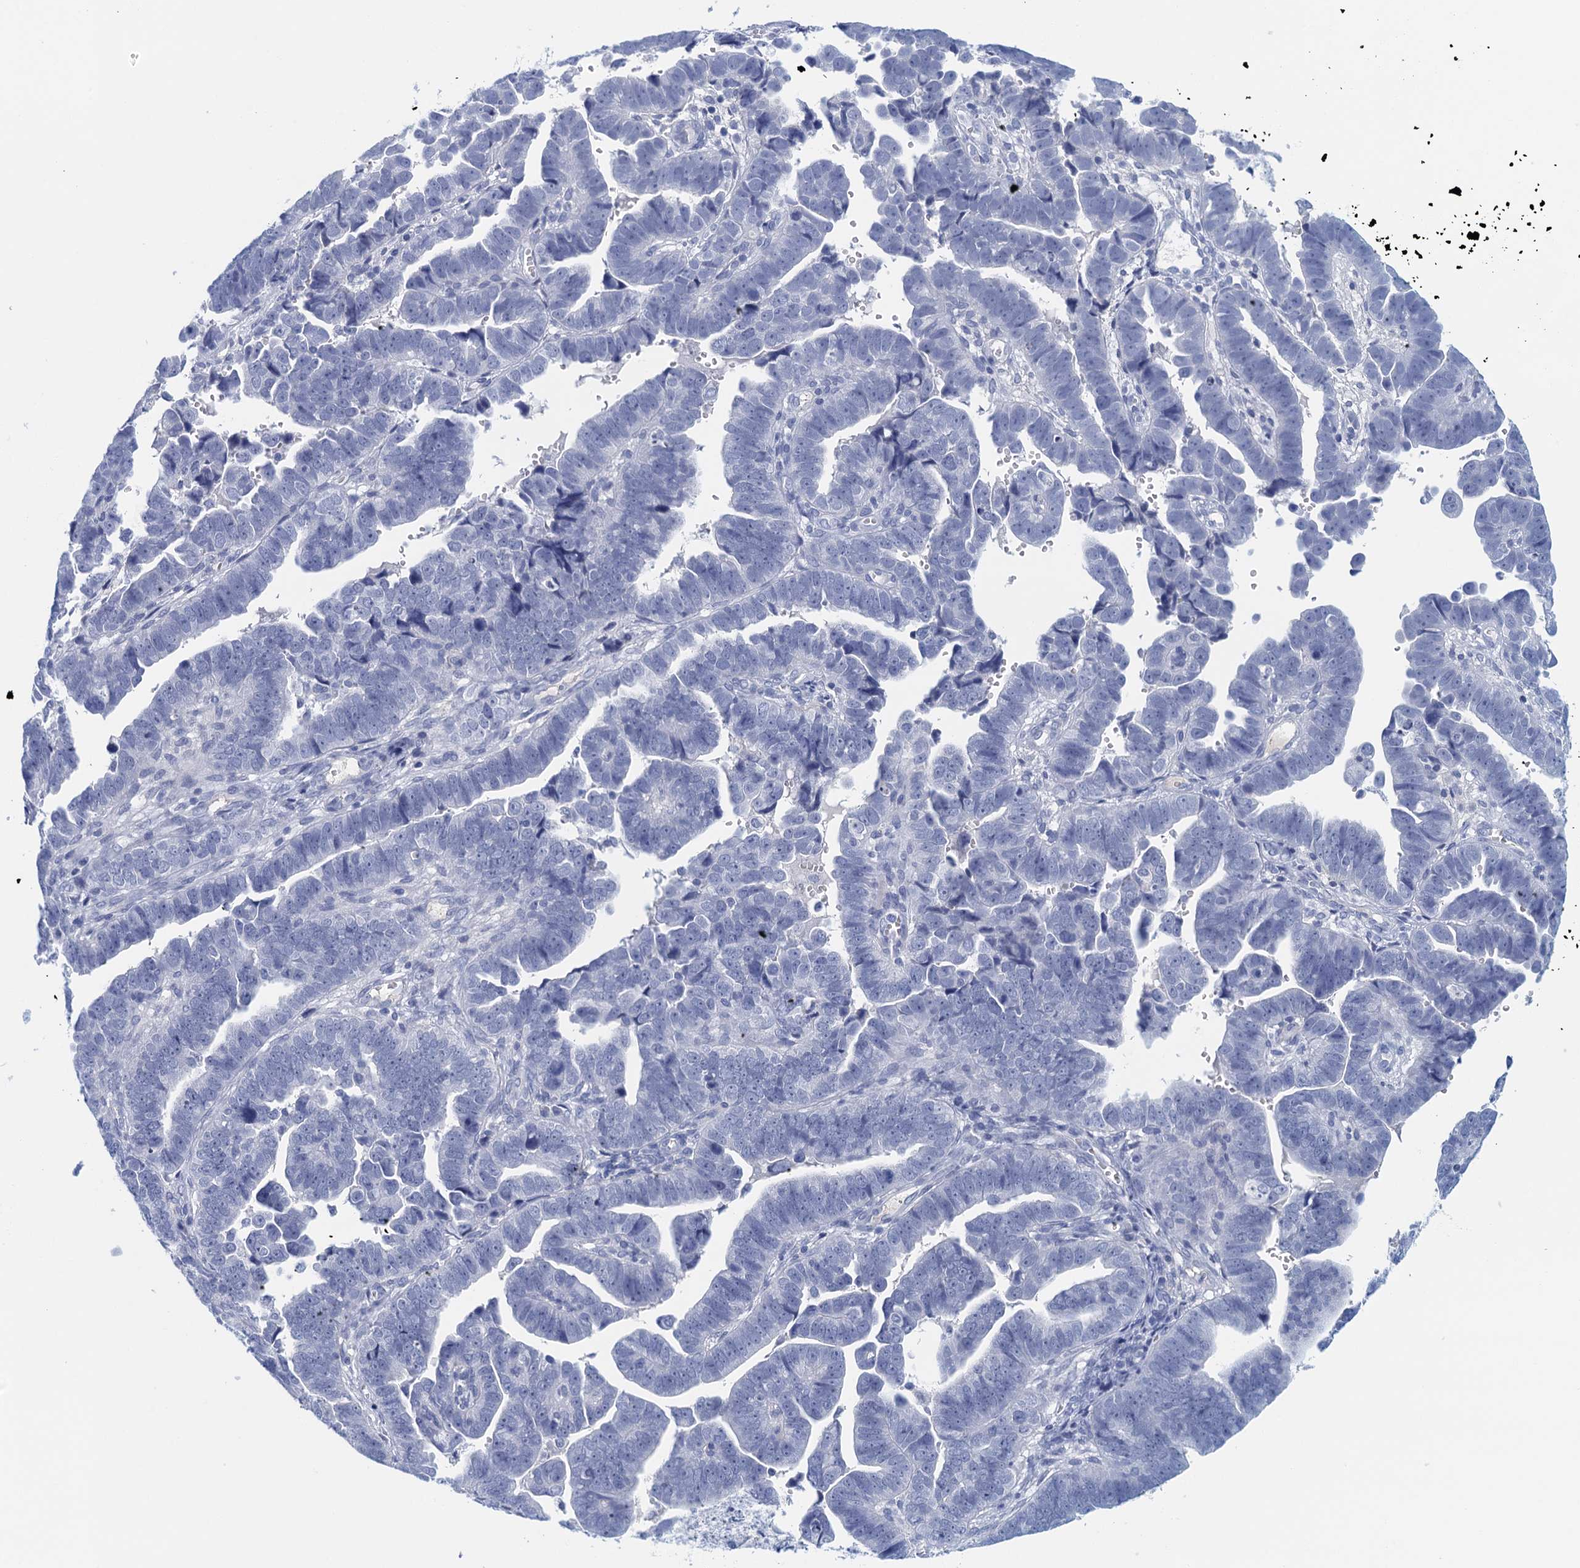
{"staining": {"intensity": "negative", "quantity": "none", "location": "none"}, "tissue": "endometrial cancer", "cell_type": "Tumor cells", "image_type": "cancer", "snomed": [{"axis": "morphology", "description": "Adenocarcinoma, NOS"}, {"axis": "topography", "description": "Endometrium"}], "caption": "A high-resolution photomicrograph shows IHC staining of endometrial adenocarcinoma, which demonstrates no significant positivity in tumor cells.", "gene": "CYP51A1", "patient": {"sex": "female", "age": 75}}